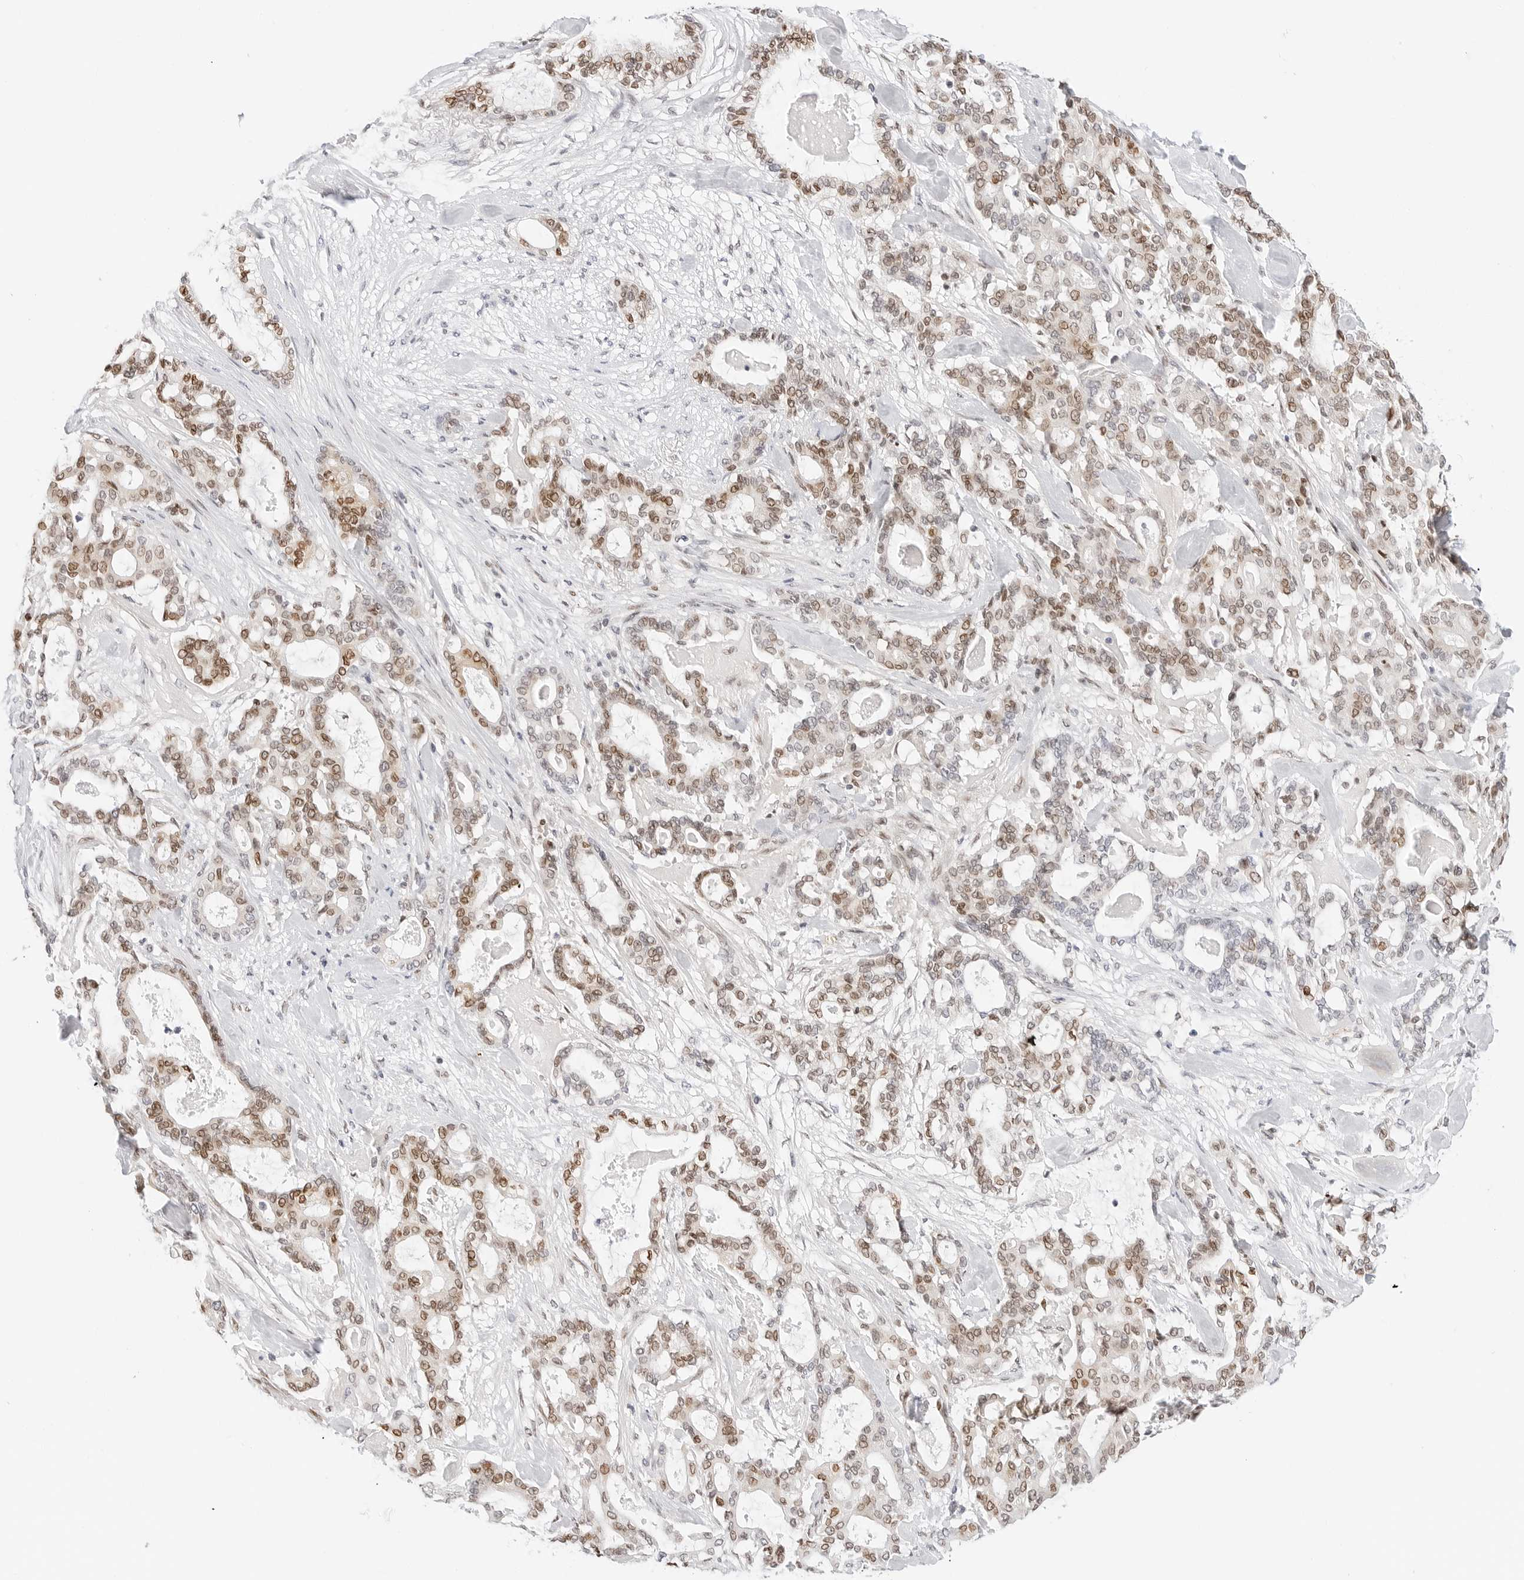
{"staining": {"intensity": "moderate", "quantity": ">75%", "location": "cytoplasmic/membranous,nuclear"}, "tissue": "pancreatic cancer", "cell_type": "Tumor cells", "image_type": "cancer", "snomed": [{"axis": "morphology", "description": "Adenocarcinoma, NOS"}, {"axis": "topography", "description": "Pancreas"}], "caption": "Adenocarcinoma (pancreatic) stained with a brown dye displays moderate cytoplasmic/membranous and nuclear positive expression in about >75% of tumor cells.", "gene": "SPIDR", "patient": {"sex": "male", "age": 63}}